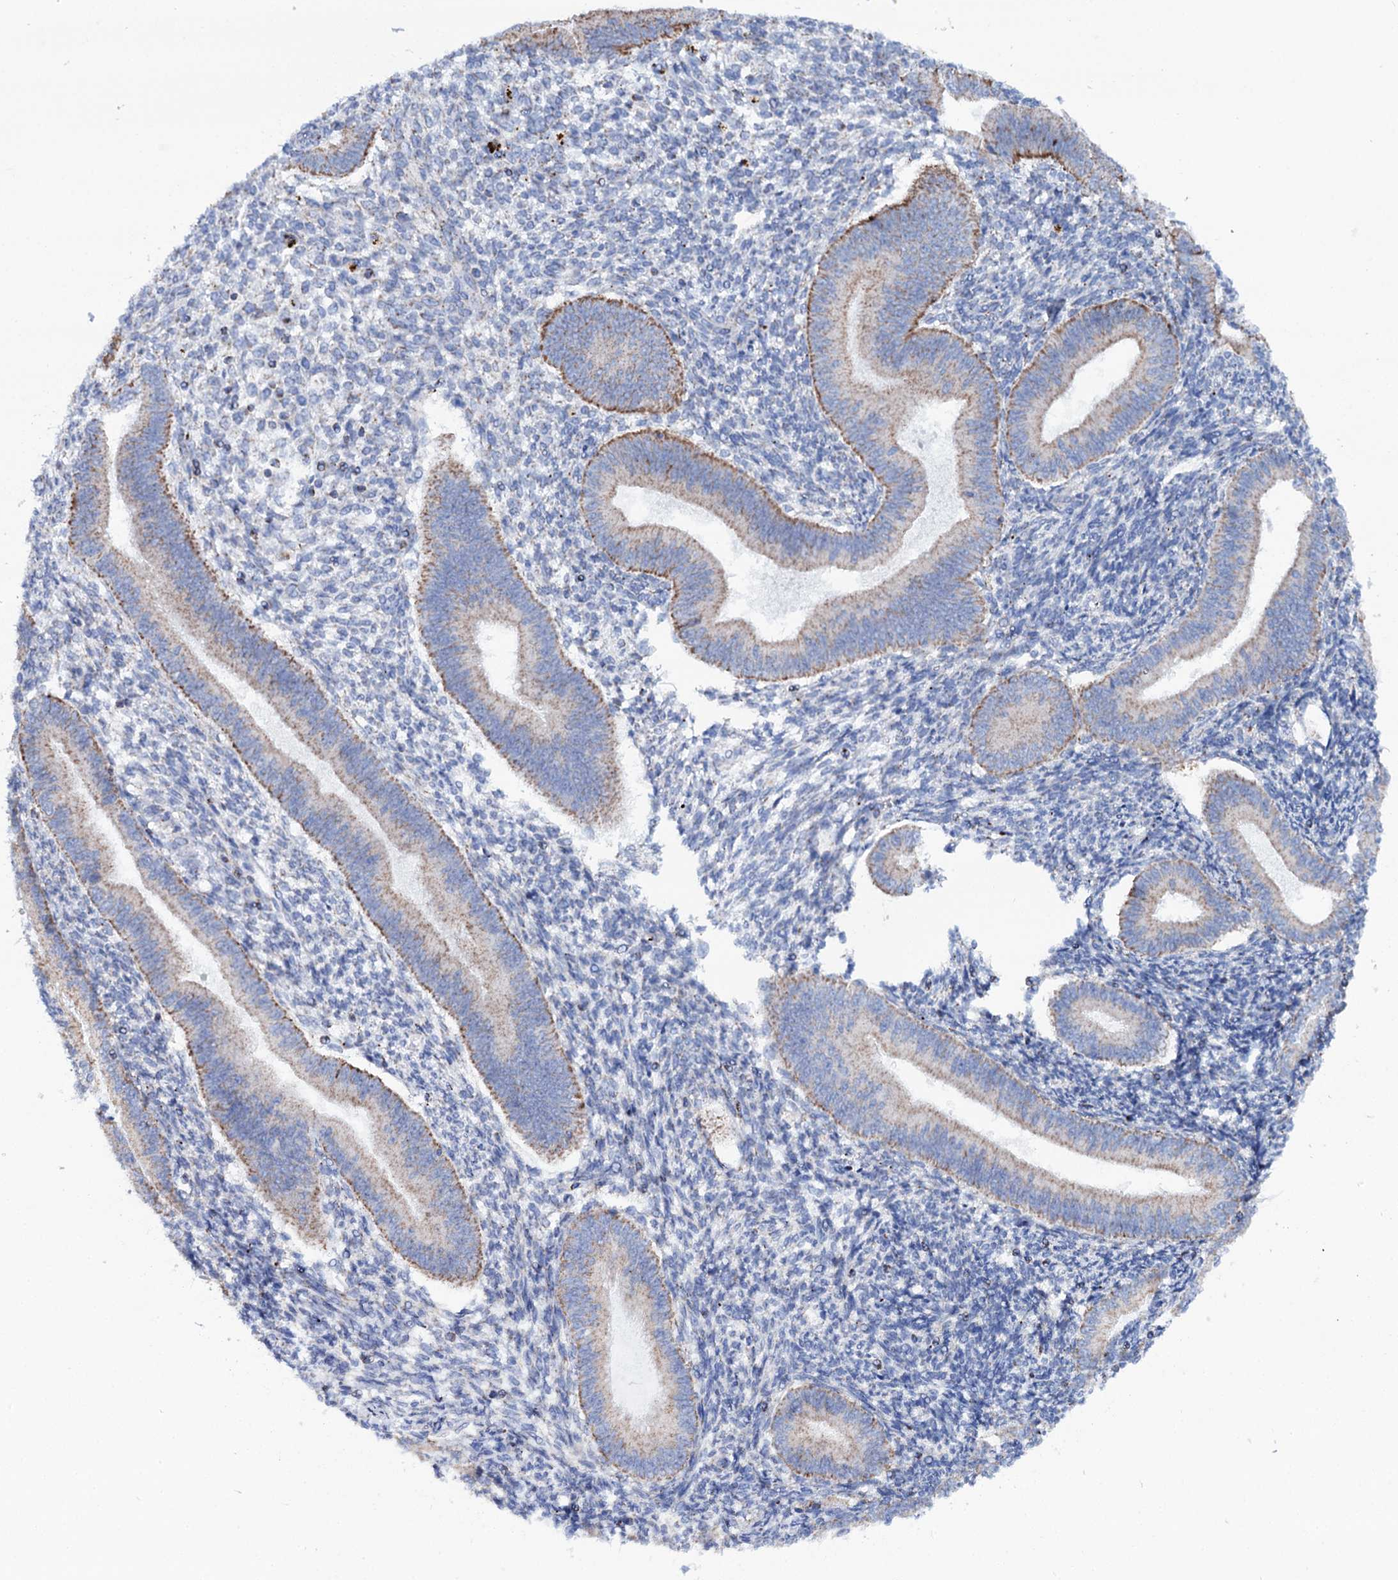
{"staining": {"intensity": "negative", "quantity": "none", "location": "none"}, "tissue": "endometrium", "cell_type": "Cells in endometrial stroma", "image_type": "normal", "snomed": [{"axis": "morphology", "description": "Normal tissue, NOS"}, {"axis": "topography", "description": "Uterus"}, {"axis": "topography", "description": "Endometrium"}], "caption": "Cells in endometrial stroma are negative for brown protein staining in benign endometrium.", "gene": "UBASH3B", "patient": {"sex": "female", "age": 48}}